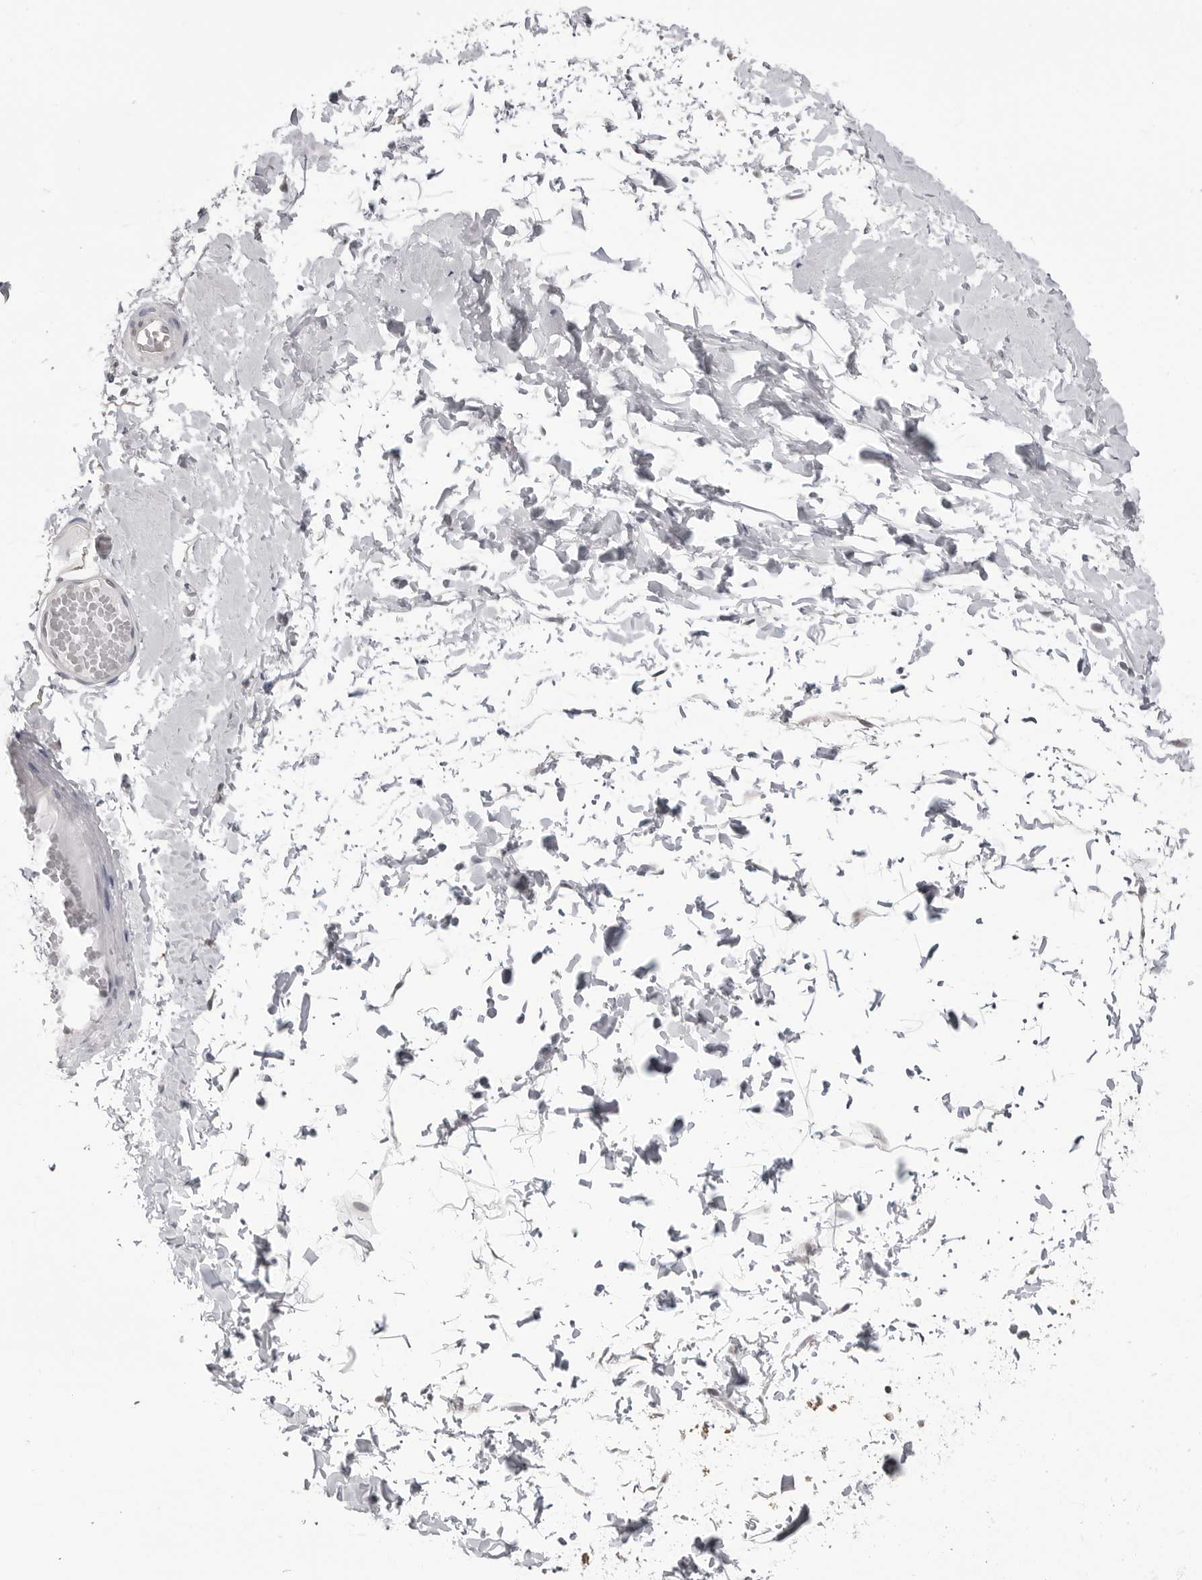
{"staining": {"intensity": "negative", "quantity": "none", "location": "none"}, "tissue": "adipose tissue", "cell_type": "Adipocytes", "image_type": "normal", "snomed": [{"axis": "morphology", "description": "Normal tissue, NOS"}, {"axis": "topography", "description": "Adipose tissue"}, {"axis": "topography", "description": "Vascular tissue"}, {"axis": "topography", "description": "Peripheral nerve tissue"}], "caption": "IHC histopathology image of unremarkable adipose tissue stained for a protein (brown), which exhibits no staining in adipocytes. (Stains: DAB (3,3'-diaminobenzidine) immunohistochemistry (IHC) with hematoxylin counter stain, Microscopy: brightfield microscopy at high magnification).", "gene": "YWHAG", "patient": {"sex": "male", "age": 25}}